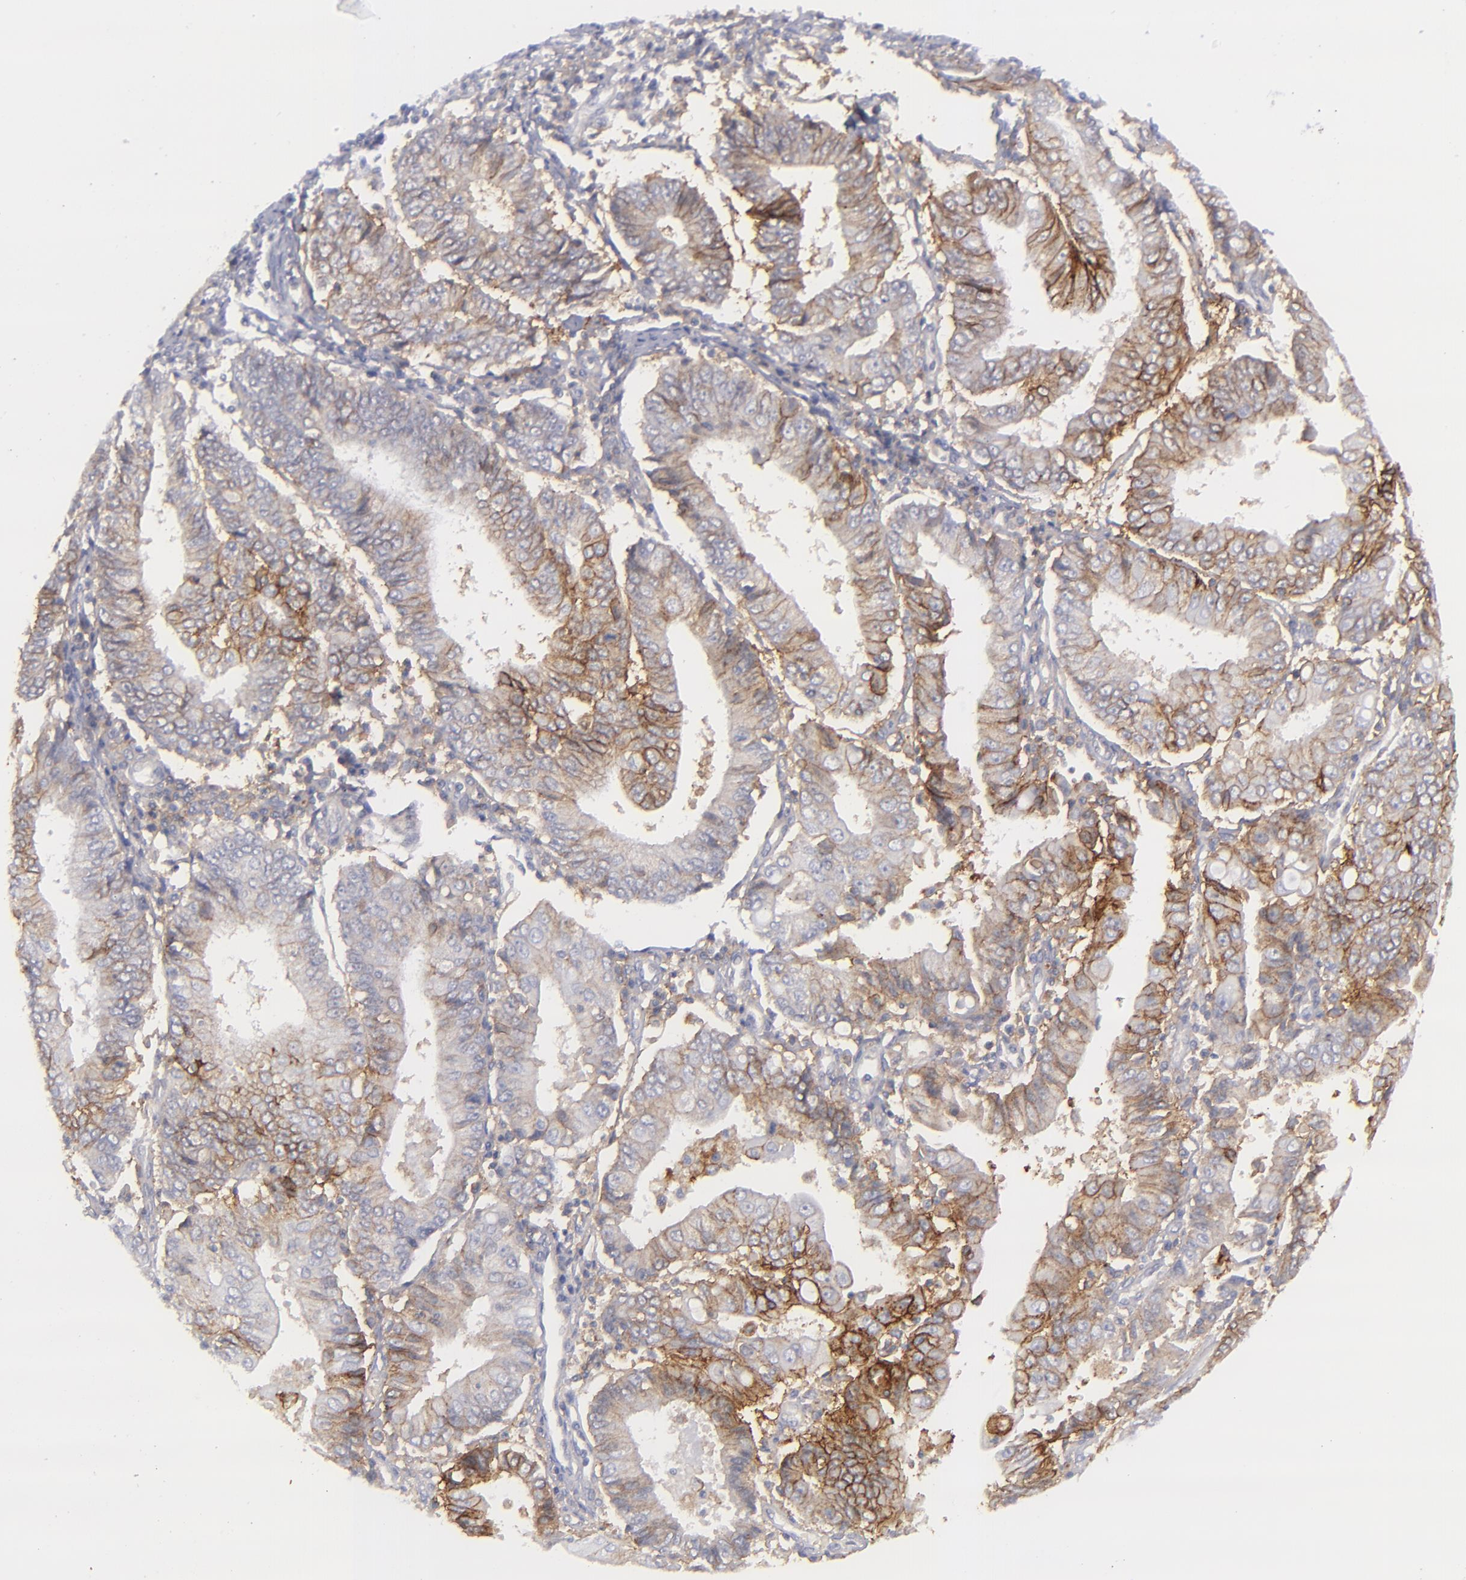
{"staining": {"intensity": "strong", "quantity": "25%-75%", "location": "cytoplasmic/membranous"}, "tissue": "endometrial cancer", "cell_type": "Tumor cells", "image_type": "cancer", "snomed": [{"axis": "morphology", "description": "Adenocarcinoma, NOS"}, {"axis": "topography", "description": "Endometrium"}], "caption": "Immunohistochemistry (DAB) staining of human endometrial cancer displays strong cytoplasmic/membranous protein expression in approximately 25%-75% of tumor cells.", "gene": "BSG", "patient": {"sex": "female", "age": 75}}